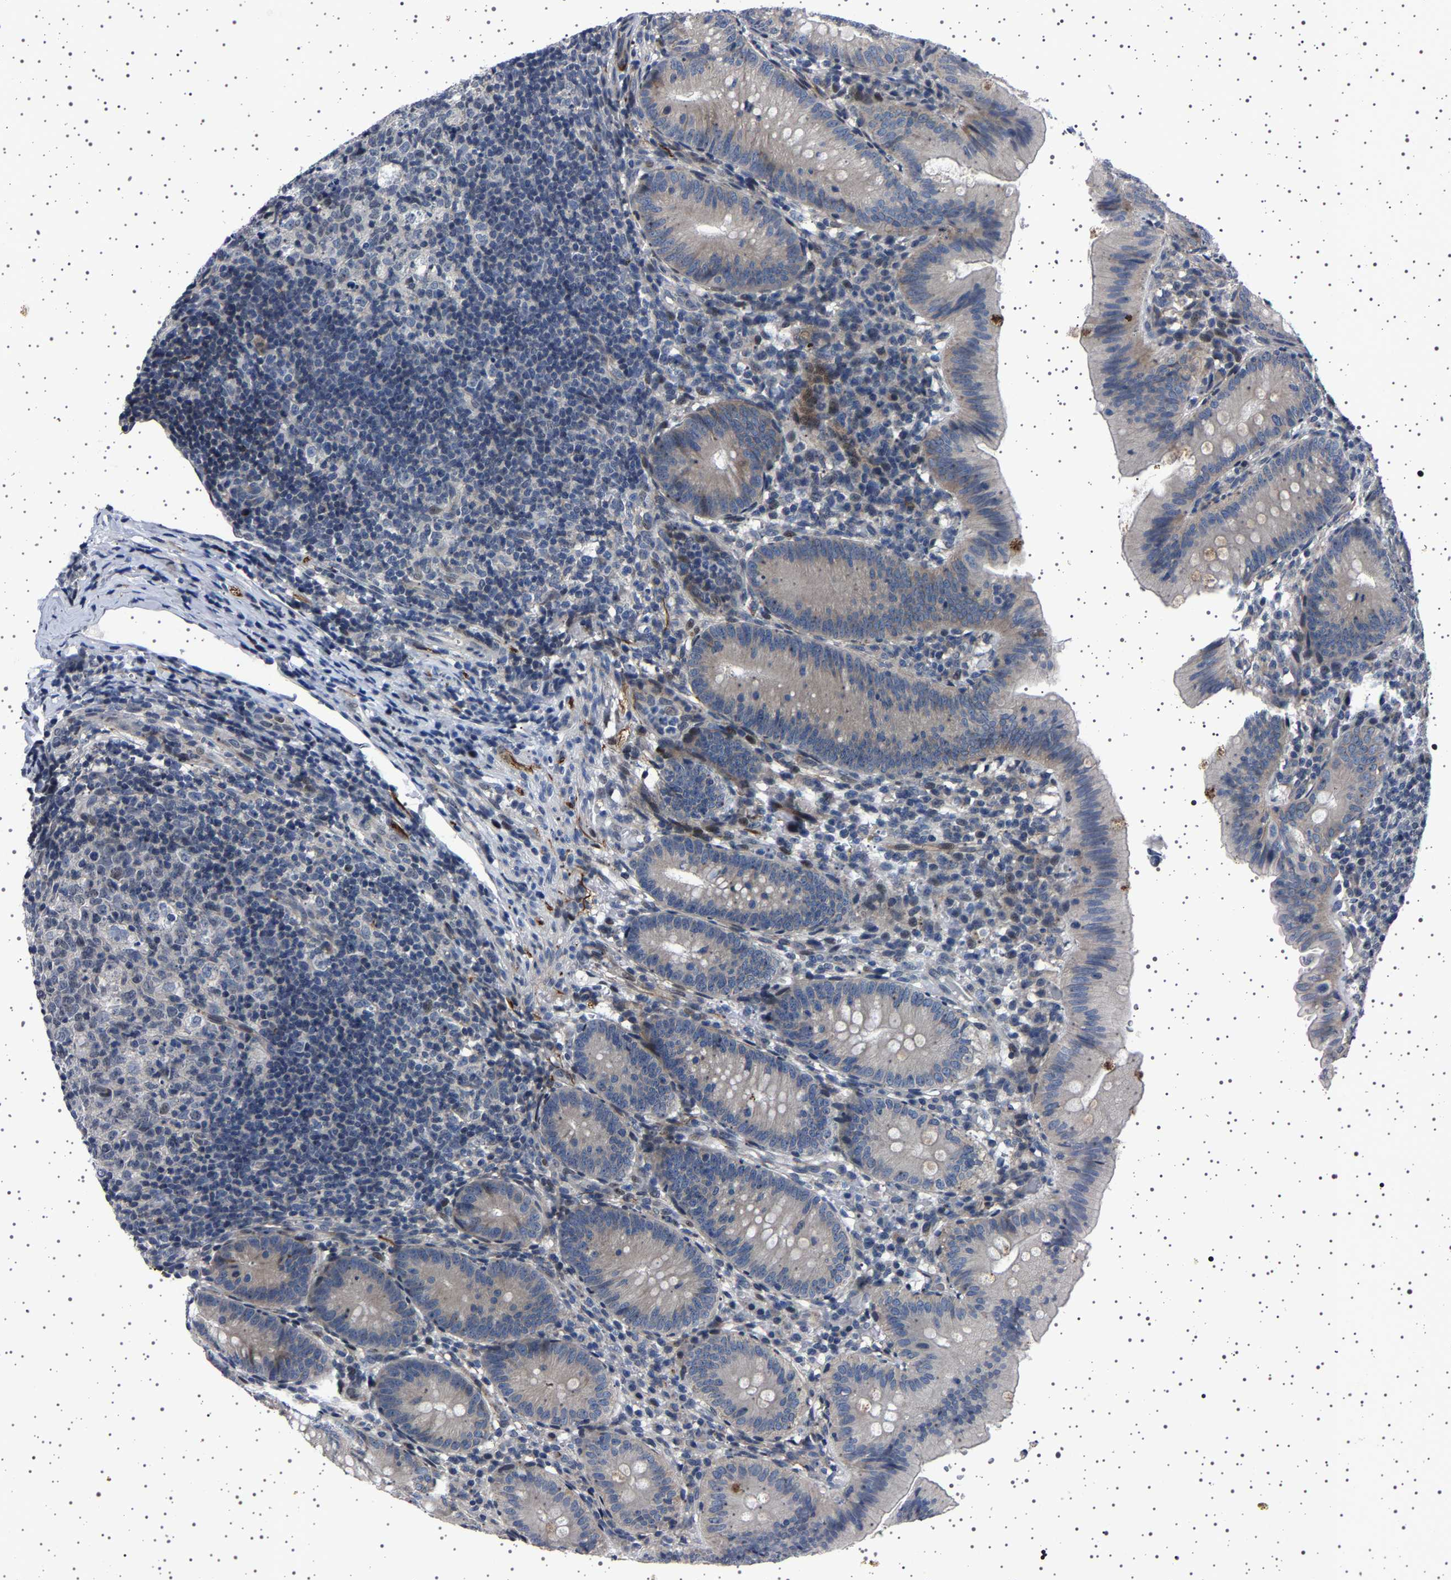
{"staining": {"intensity": "negative", "quantity": "none", "location": "none"}, "tissue": "appendix", "cell_type": "Glandular cells", "image_type": "normal", "snomed": [{"axis": "morphology", "description": "Normal tissue, NOS"}, {"axis": "topography", "description": "Appendix"}], "caption": "There is no significant positivity in glandular cells of appendix. The staining is performed using DAB brown chromogen with nuclei counter-stained in using hematoxylin.", "gene": "PAK5", "patient": {"sex": "male", "age": 1}}